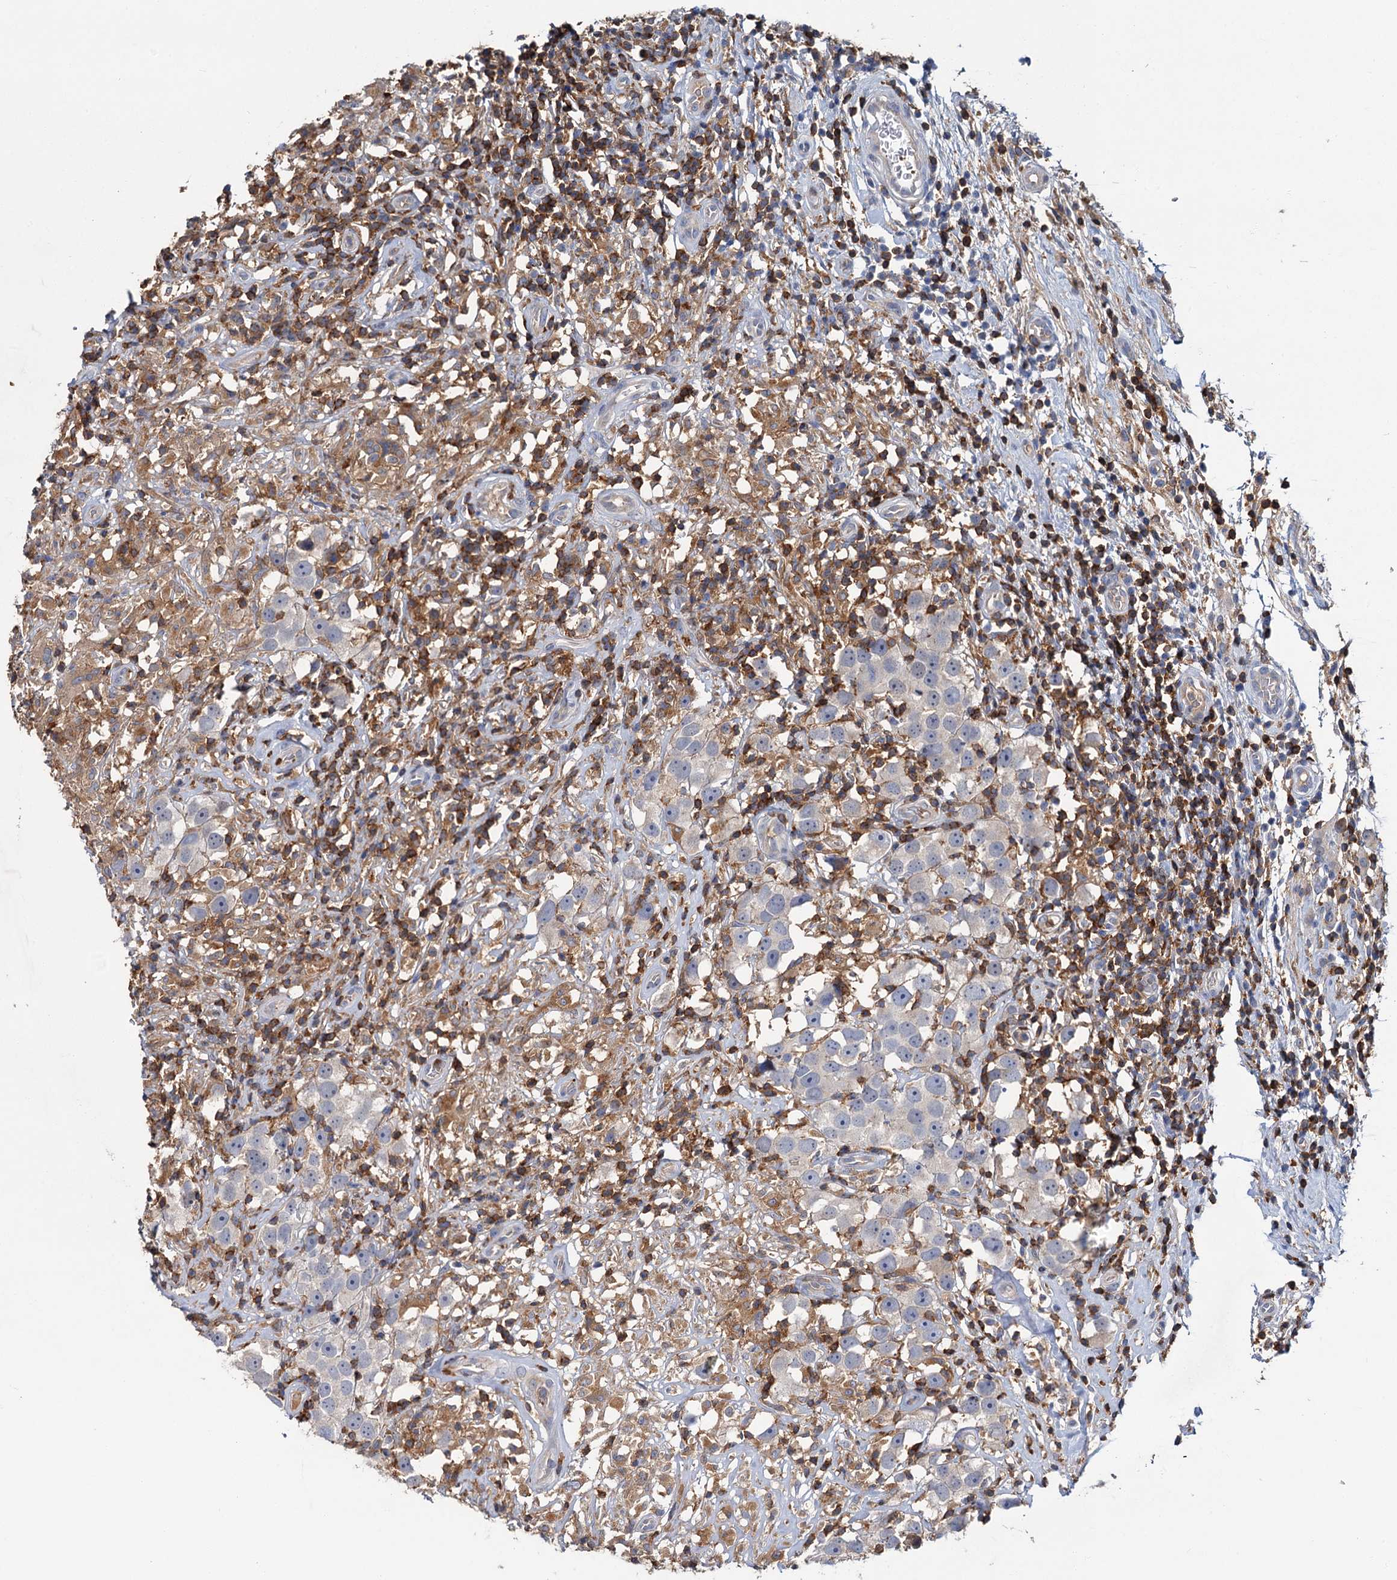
{"staining": {"intensity": "negative", "quantity": "none", "location": "none"}, "tissue": "testis cancer", "cell_type": "Tumor cells", "image_type": "cancer", "snomed": [{"axis": "morphology", "description": "Seminoma, NOS"}, {"axis": "topography", "description": "Testis"}], "caption": "High magnification brightfield microscopy of testis seminoma stained with DAB (brown) and counterstained with hematoxylin (blue): tumor cells show no significant positivity. (DAB (3,3'-diaminobenzidine) IHC, high magnification).", "gene": "FGFR2", "patient": {"sex": "male", "age": 49}}